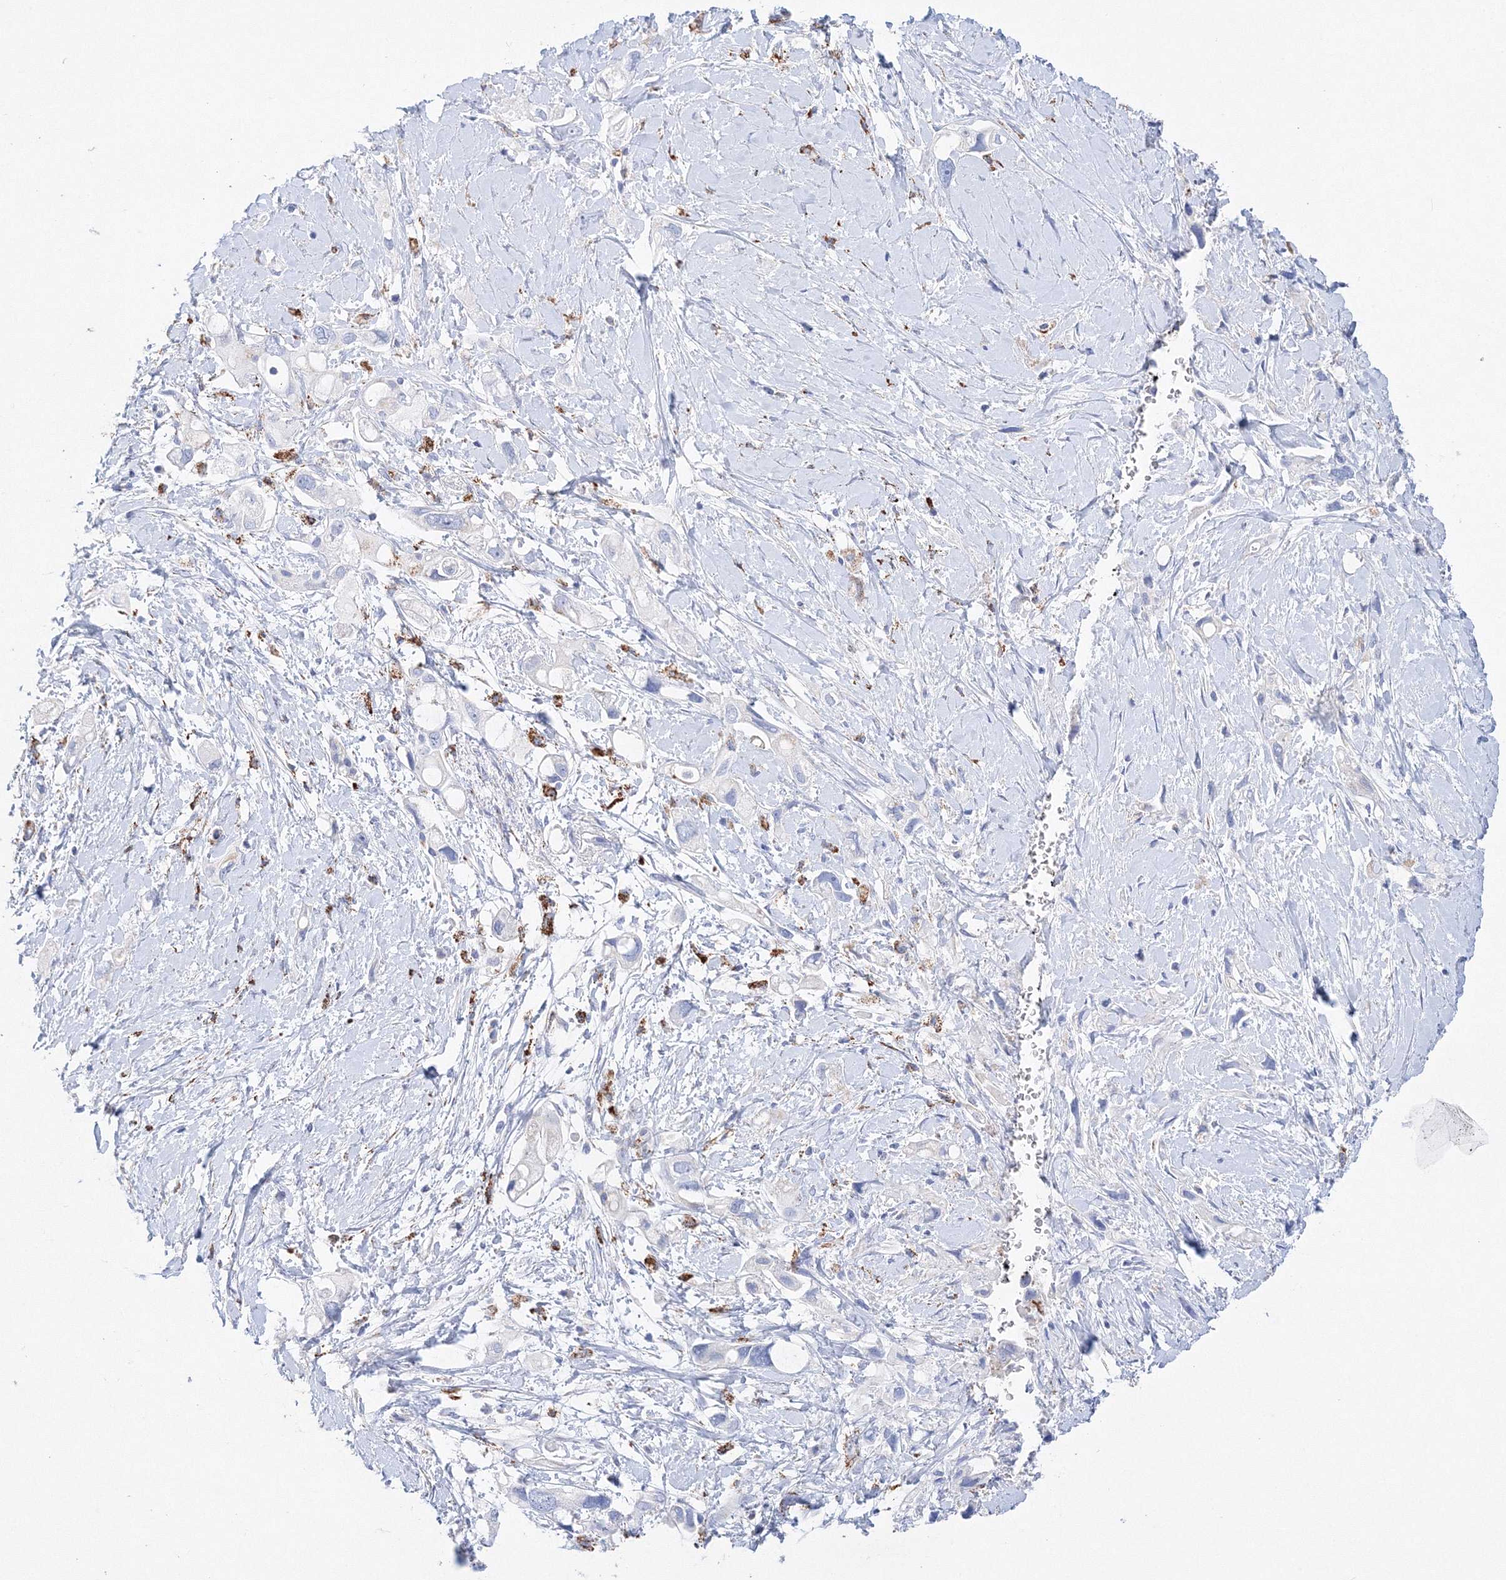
{"staining": {"intensity": "negative", "quantity": "none", "location": "none"}, "tissue": "pancreatic cancer", "cell_type": "Tumor cells", "image_type": "cancer", "snomed": [{"axis": "morphology", "description": "Adenocarcinoma, NOS"}, {"axis": "topography", "description": "Pancreas"}], "caption": "There is no significant staining in tumor cells of pancreatic cancer (adenocarcinoma). The staining is performed using DAB brown chromogen with nuclei counter-stained in using hematoxylin.", "gene": "MERTK", "patient": {"sex": "female", "age": 56}}